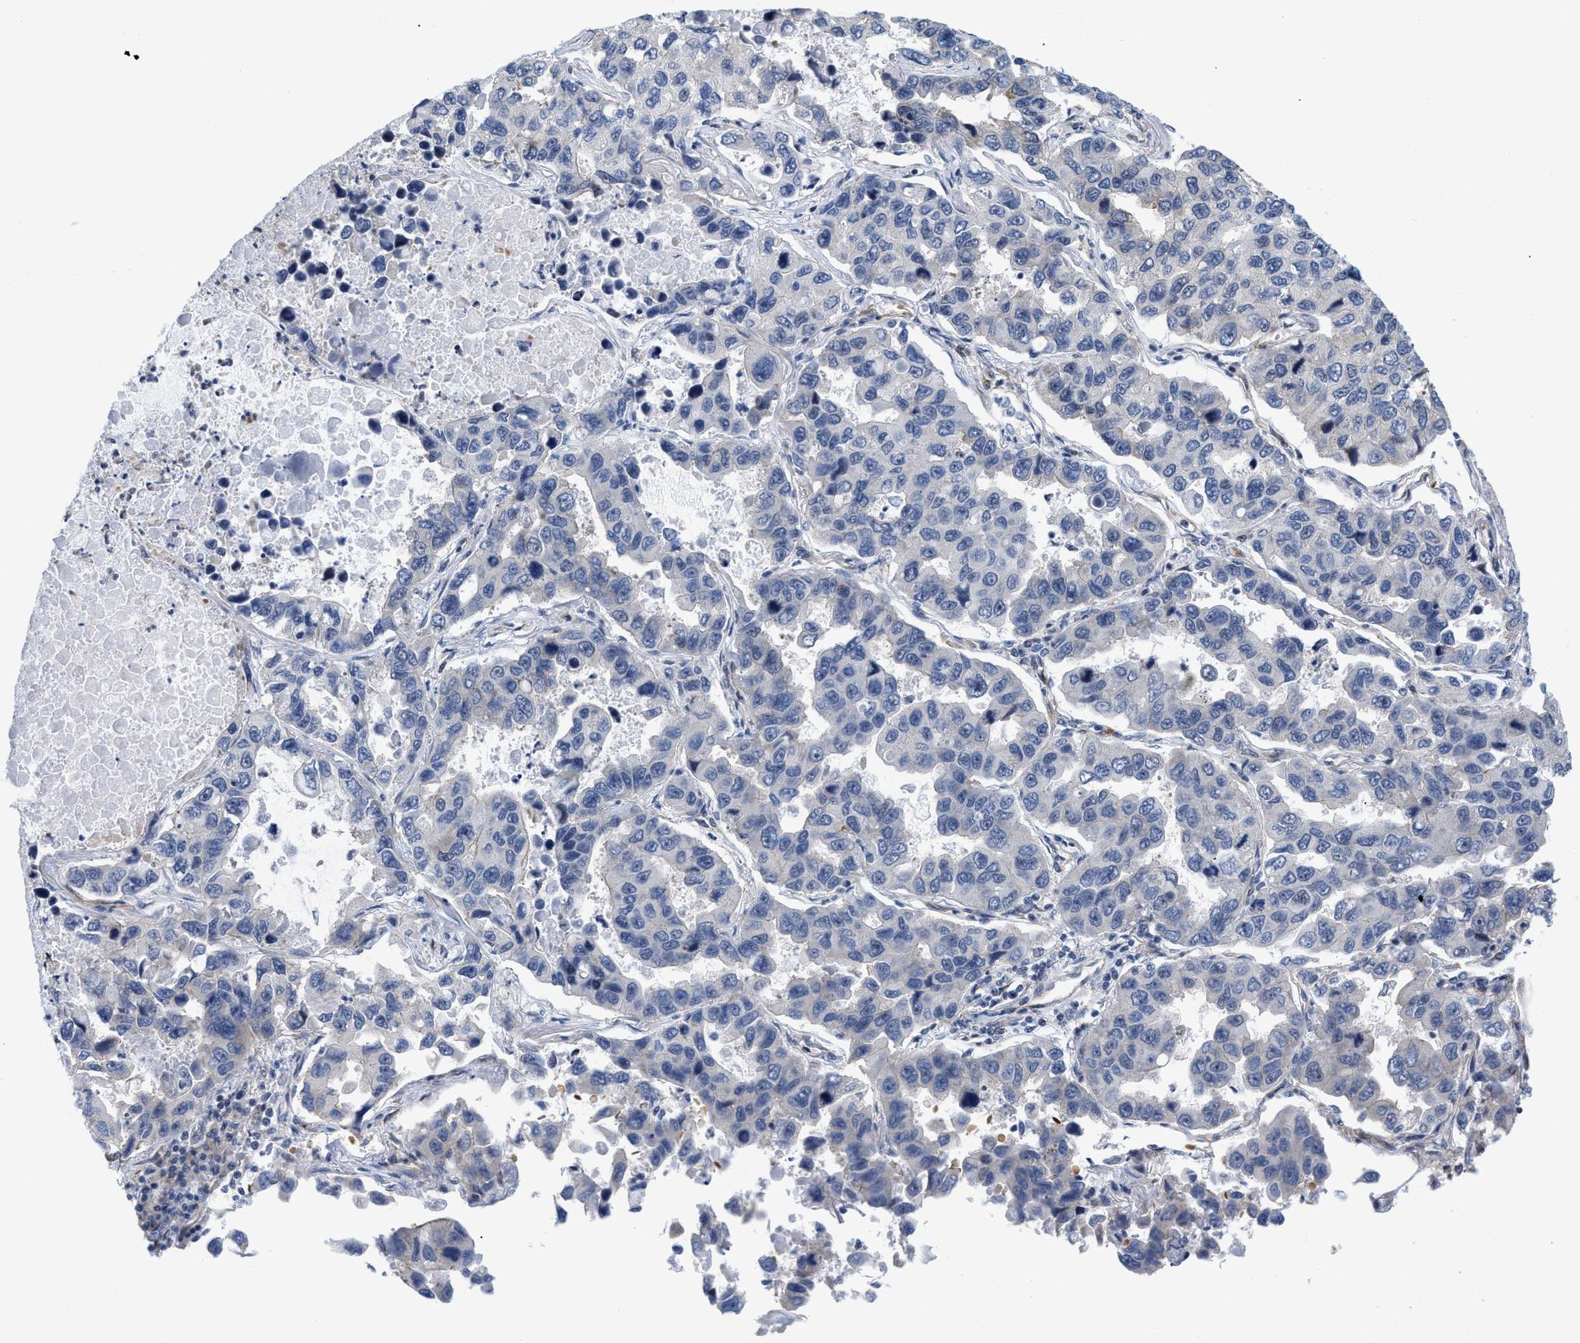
{"staining": {"intensity": "negative", "quantity": "none", "location": "none"}, "tissue": "lung cancer", "cell_type": "Tumor cells", "image_type": "cancer", "snomed": [{"axis": "morphology", "description": "Adenocarcinoma, NOS"}, {"axis": "topography", "description": "Lung"}], "caption": "Immunohistochemical staining of lung cancer exhibits no significant positivity in tumor cells. (DAB (3,3'-diaminobenzidine) IHC with hematoxylin counter stain).", "gene": "GPRASP2", "patient": {"sex": "male", "age": 64}}